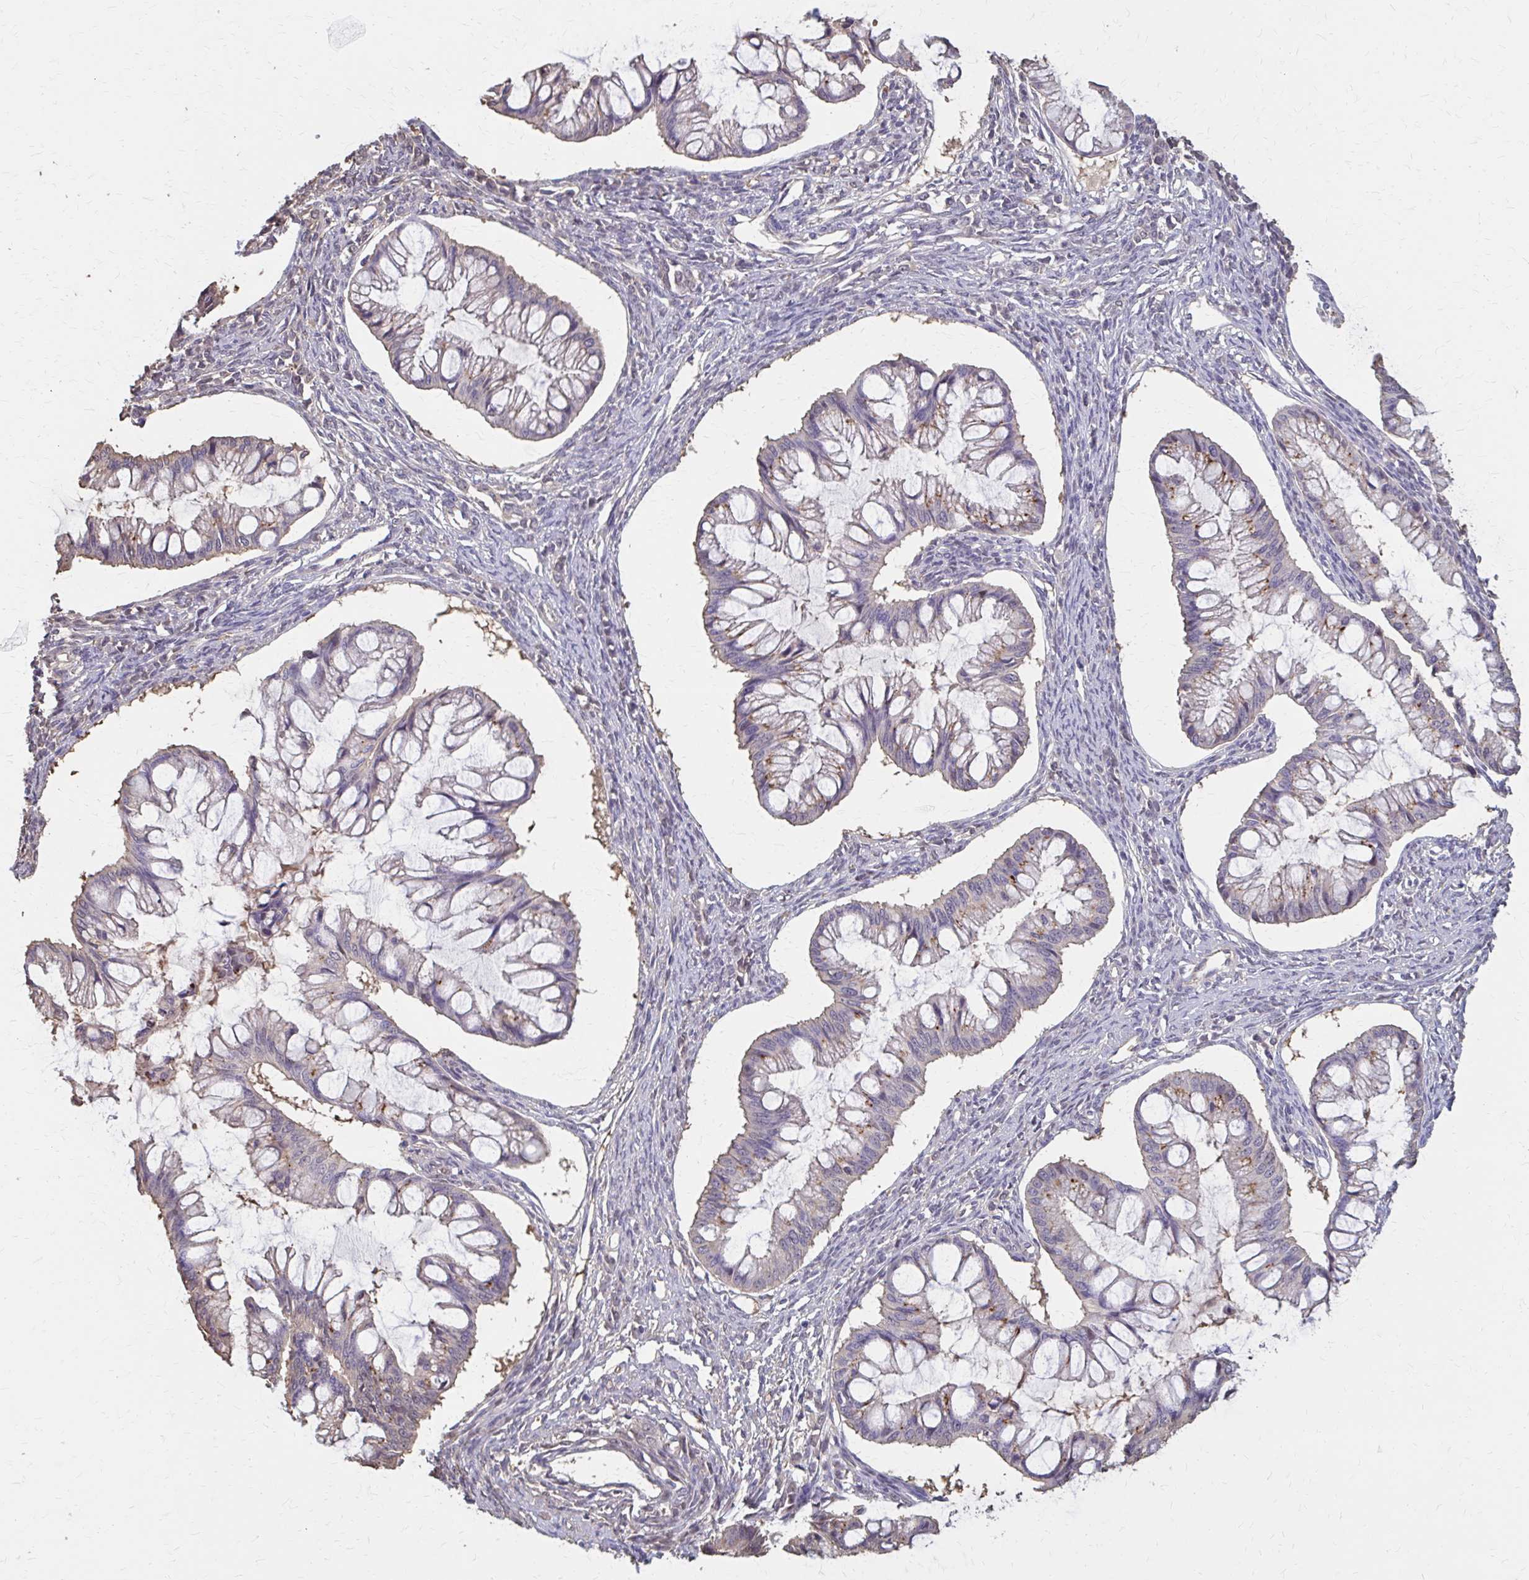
{"staining": {"intensity": "strong", "quantity": "25%-75%", "location": "cytoplasmic/membranous"}, "tissue": "ovarian cancer", "cell_type": "Tumor cells", "image_type": "cancer", "snomed": [{"axis": "morphology", "description": "Cystadenocarcinoma, mucinous, NOS"}, {"axis": "topography", "description": "Ovary"}], "caption": "Mucinous cystadenocarcinoma (ovarian) tissue exhibits strong cytoplasmic/membranous positivity in approximately 25%-75% of tumor cells, visualized by immunohistochemistry.", "gene": "IFI44L", "patient": {"sex": "female", "age": 73}}